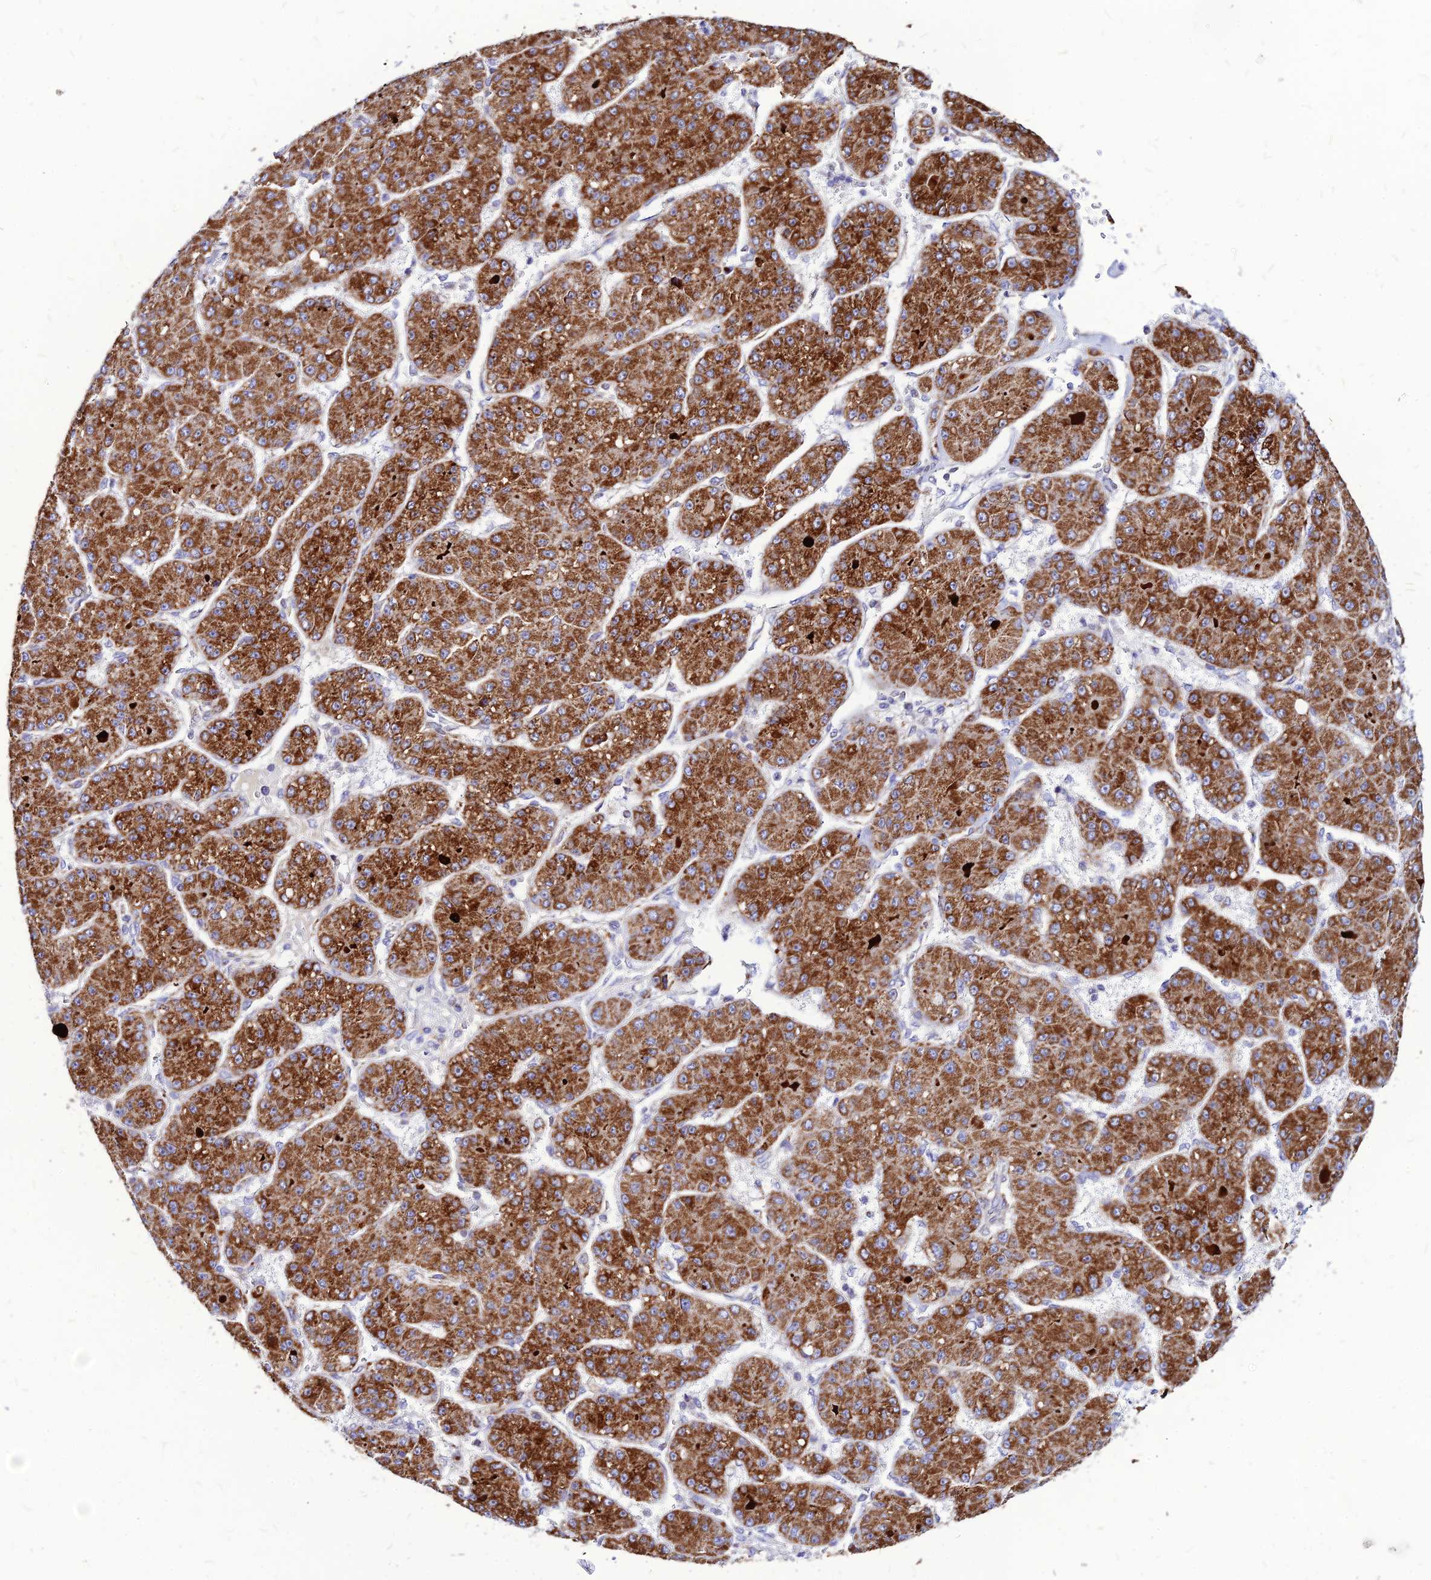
{"staining": {"intensity": "strong", "quantity": ">75%", "location": "cytoplasmic/membranous"}, "tissue": "liver cancer", "cell_type": "Tumor cells", "image_type": "cancer", "snomed": [{"axis": "morphology", "description": "Carcinoma, Hepatocellular, NOS"}, {"axis": "topography", "description": "Liver"}], "caption": "Brown immunohistochemical staining in hepatocellular carcinoma (liver) demonstrates strong cytoplasmic/membranous expression in about >75% of tumor cells.", "gene": "ECI1", "patient": {"sex": "male", "age": 67}}